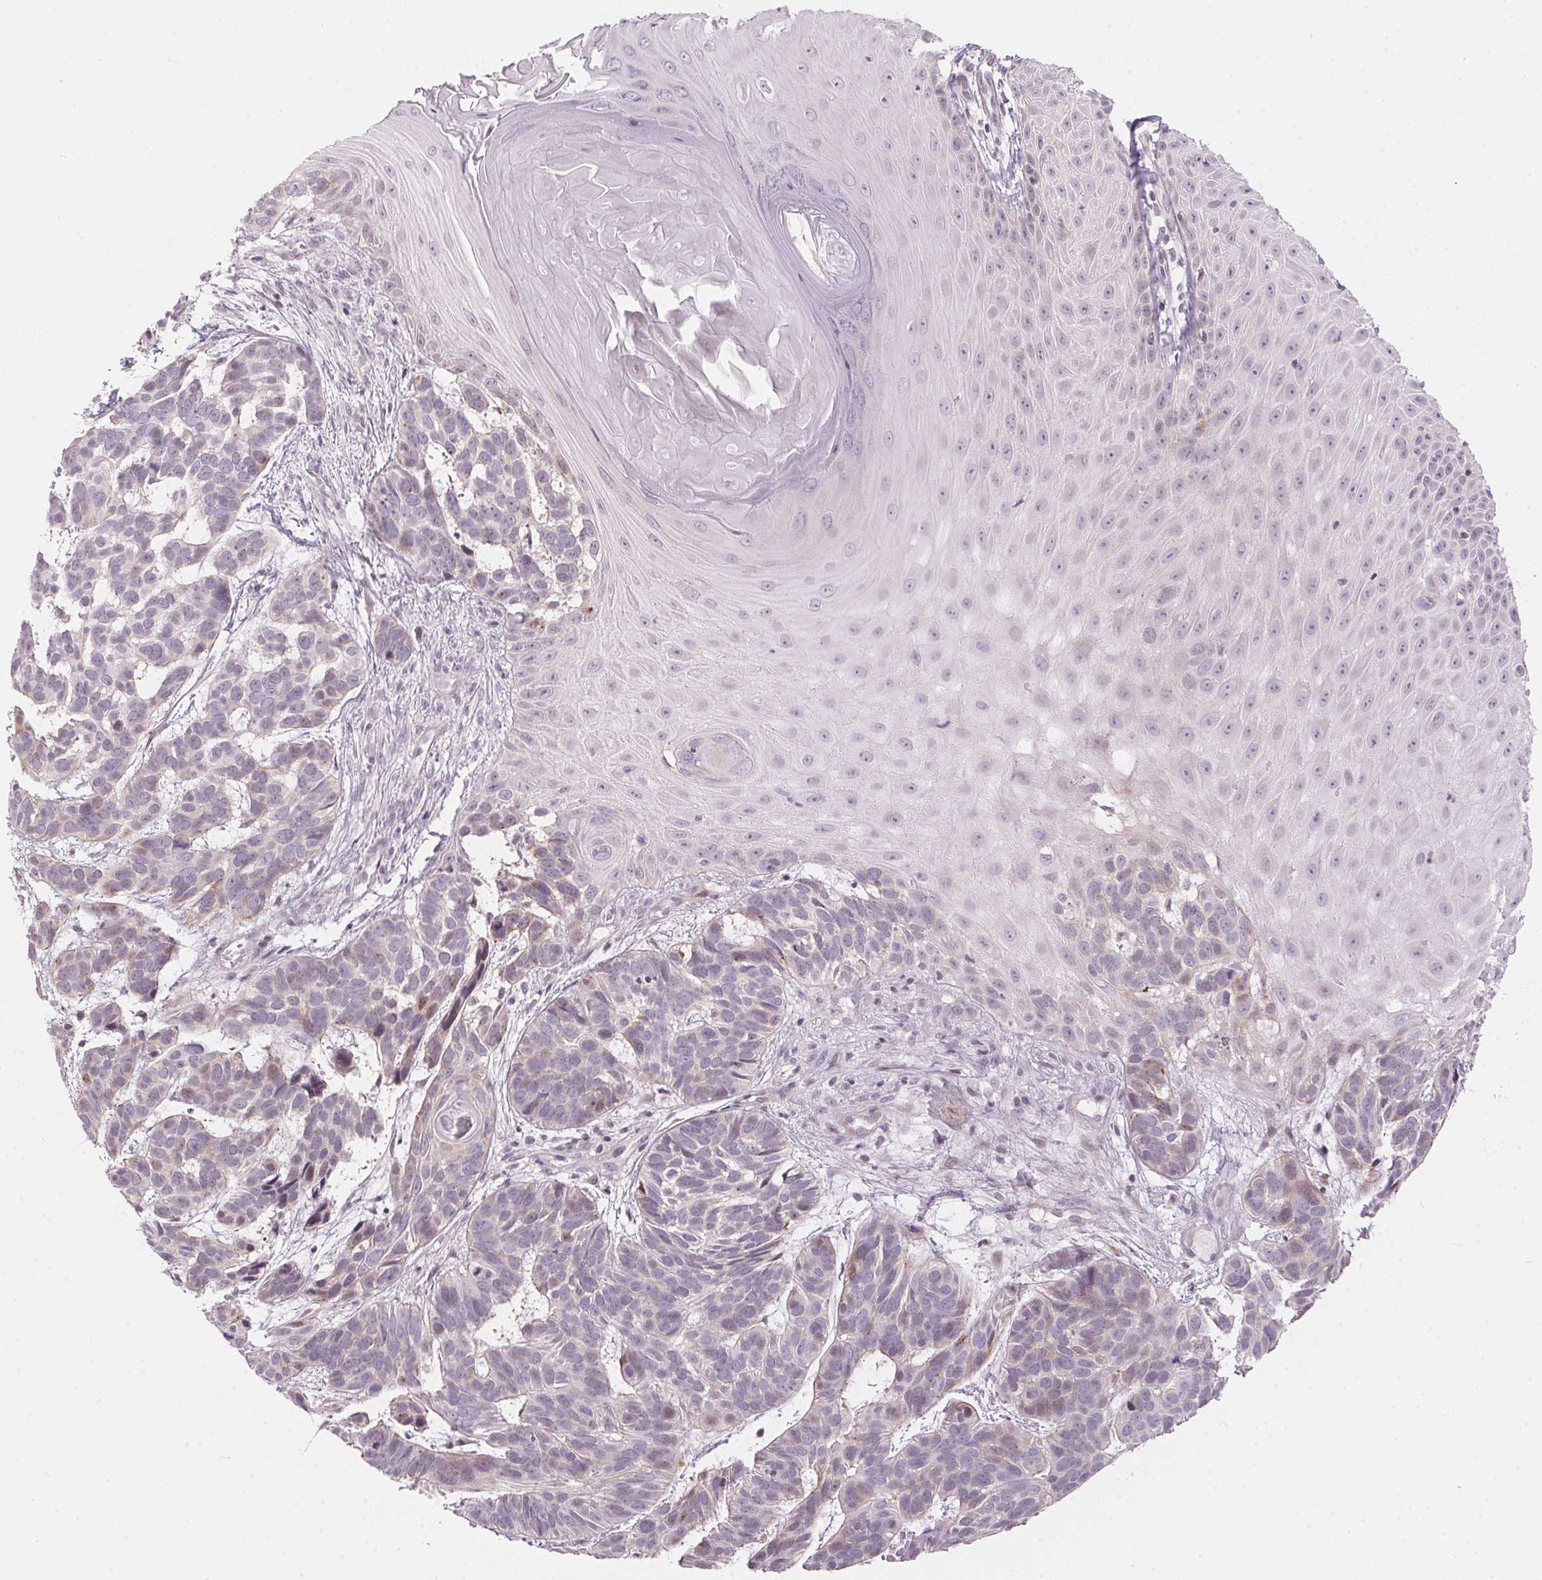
{"staining": {"intensity": "weak", "quantity": "<25%", "location": "cytoplasmic/membranous"}, "tissue": "skin cancer", "cell_type": "Tumor cells", "image_type": "cancer", "snomed": [{"axis": "morphology", "description": "Basal cell carcinoma"}, {"axis": "topography", "description": "Skin"}], "caption": "A high-resolution histopathology image shows IHC staining of skin cancer, which demonstrates no significant positivity in tumor cells.", "gene": "GDAP1L1", "patient": {"sex": "male", "age": 78}}